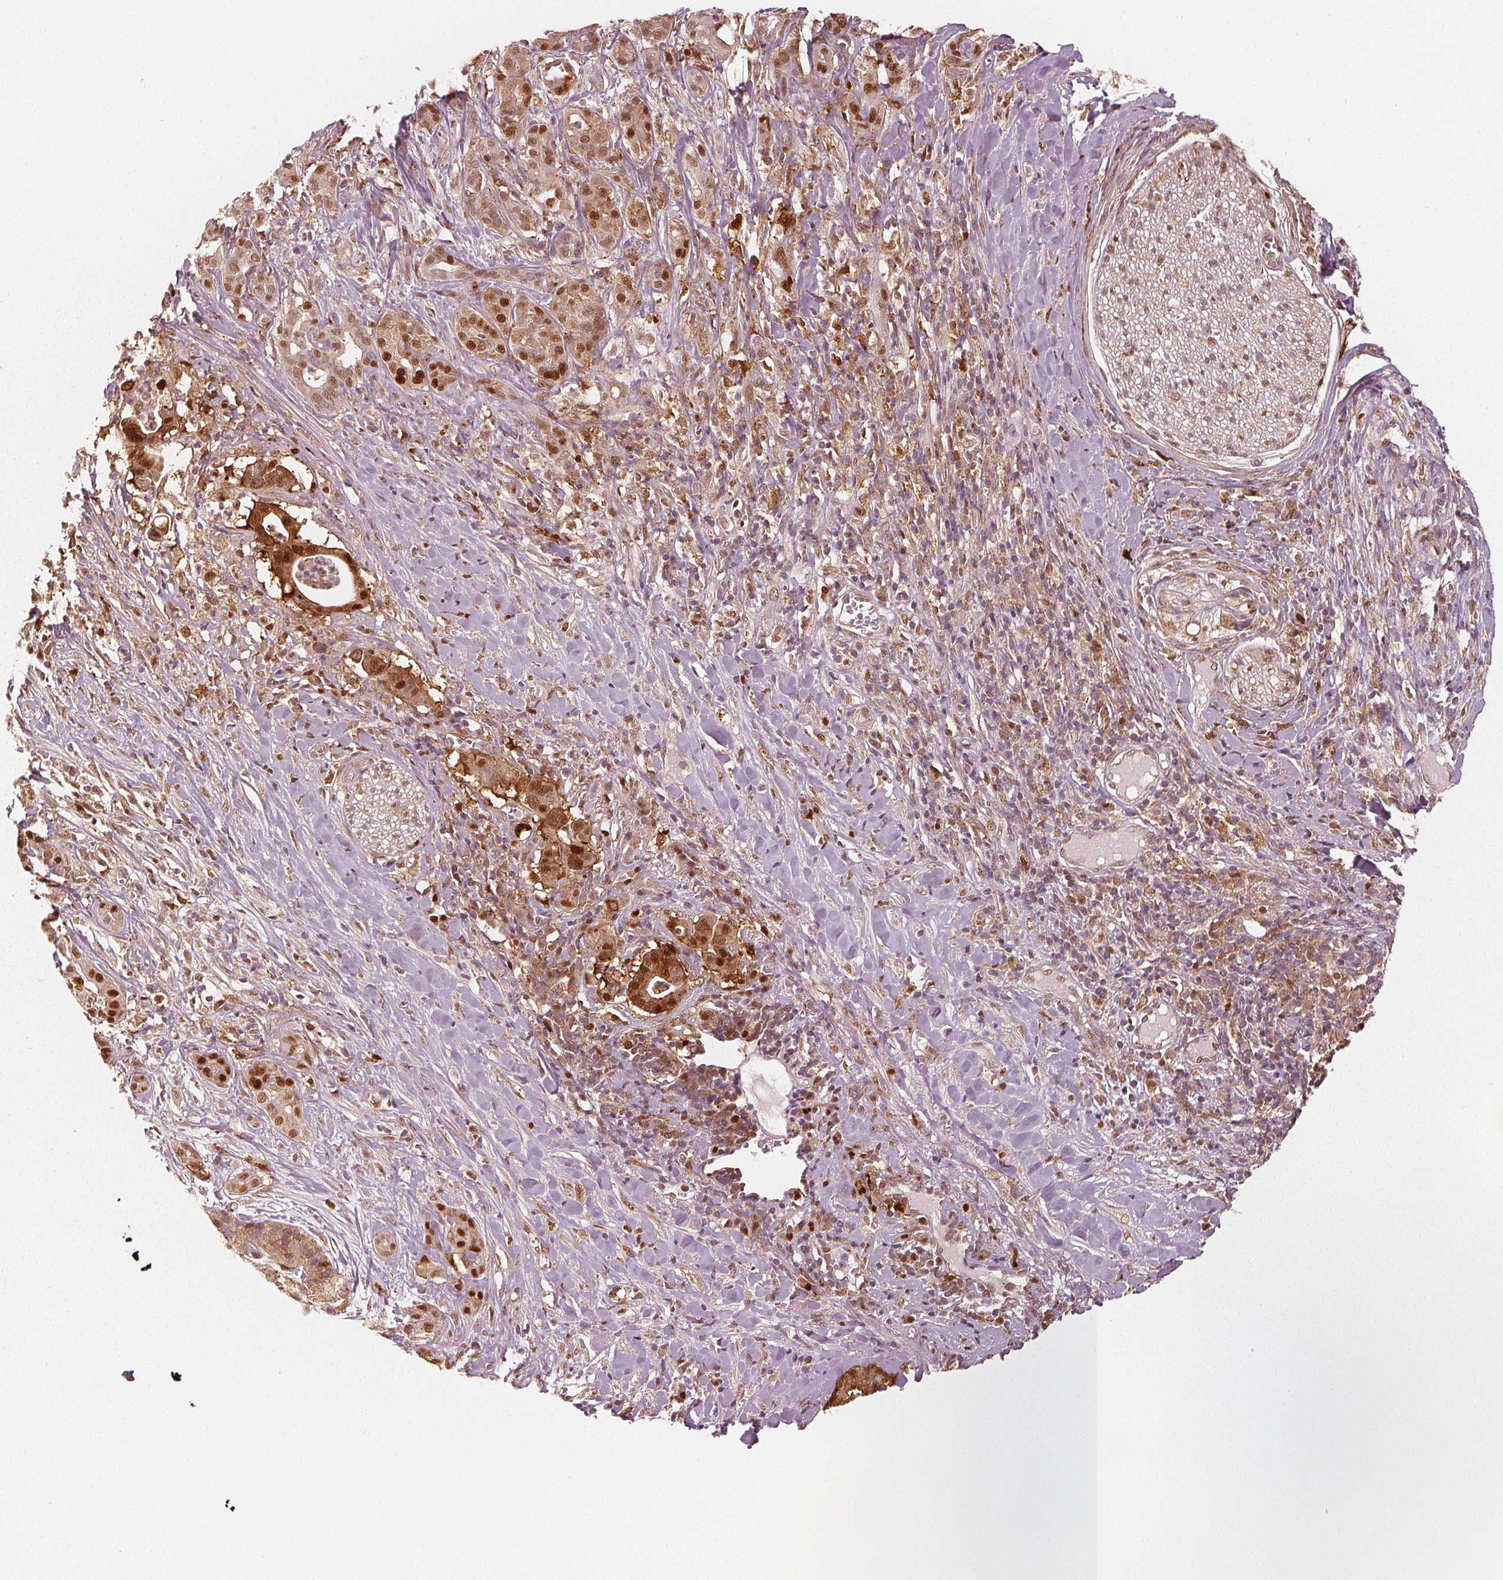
{"staining": {"intensity": "moderate", "quantity": ">75%", "location": "cytoplasmic/membranous,nuclear"}, "tissue": "pancreatic cancer", "cell_type": "Tumor cells", "image_type": "cancer", "snomed": [{"axis": "morphology", "description": "Adenocarcinoma, NOS"}, {"axis": "topography", "description": "Pancreas"}], "caption": "High-power microscopy captured an immunohistochemistry (IHC) micrograph of pancreatic adenocarcinoma, revealing moderate cytoplasmic/membranous and nuclear expression in approximately >75% of tumor cells.", "gene": "SQSTM1", "patient": {"sex": "male", "age": 61}}